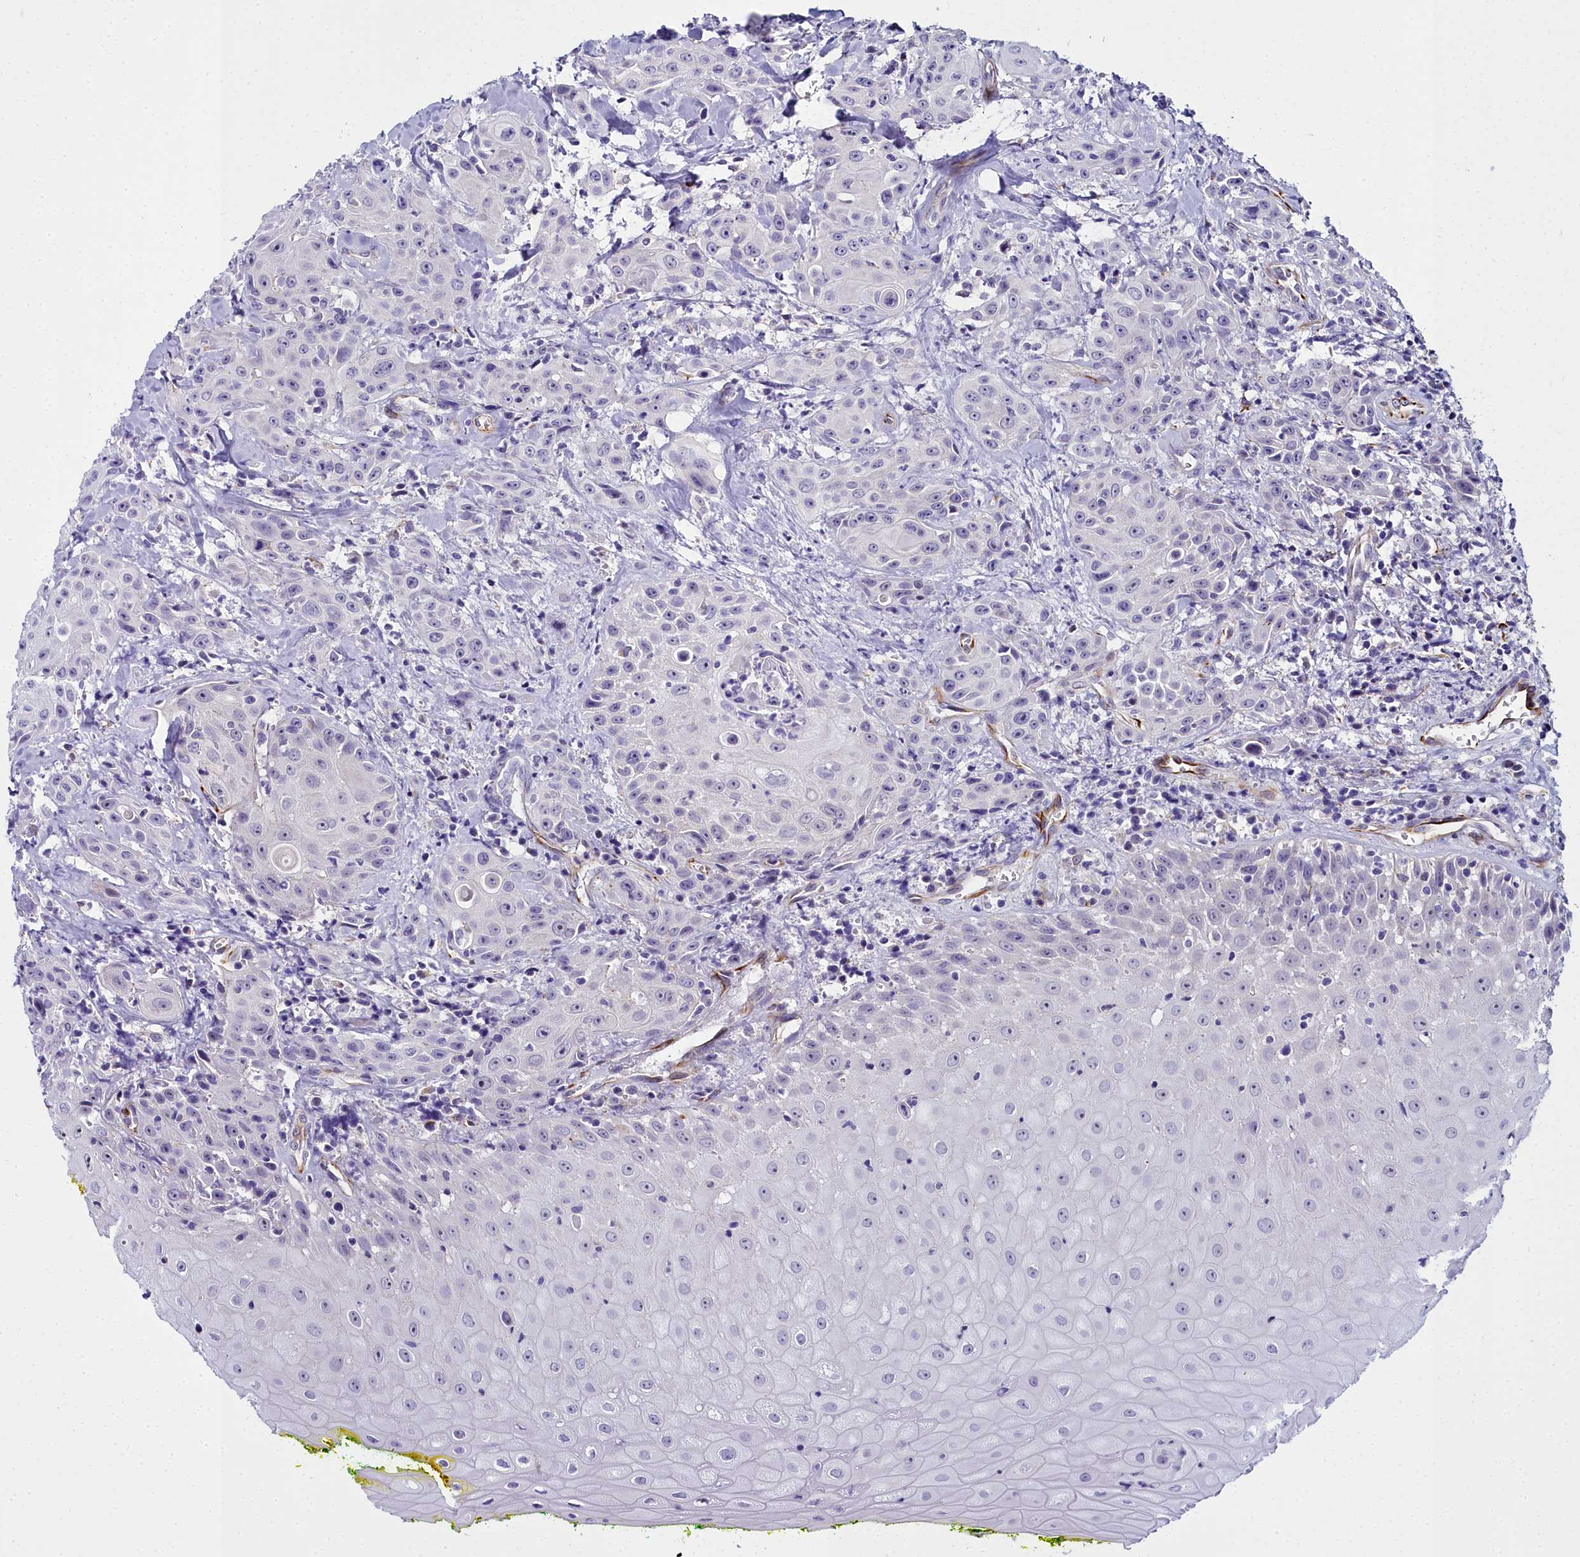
{"staining": {"intensity": "negative", "quantity": "none", "location": "none"}, "tissue": "head and neck cancer", "cell_type": "Tumor cells", "image_type": "cancer", "snomed": [{"axis": "morphology", "description": "Squamous cell carcinoma, NOS"}, {"axis": "topography", "description": "Oral tissue"}, {"axis": "topography", "description": "Head-Neck"}], "caption": "There is no significant staining in tumor cells of squamous cell carcinoma (head and neck).", "gene": "TIMM22", "patient": {"sex": "female", "age": 82}}